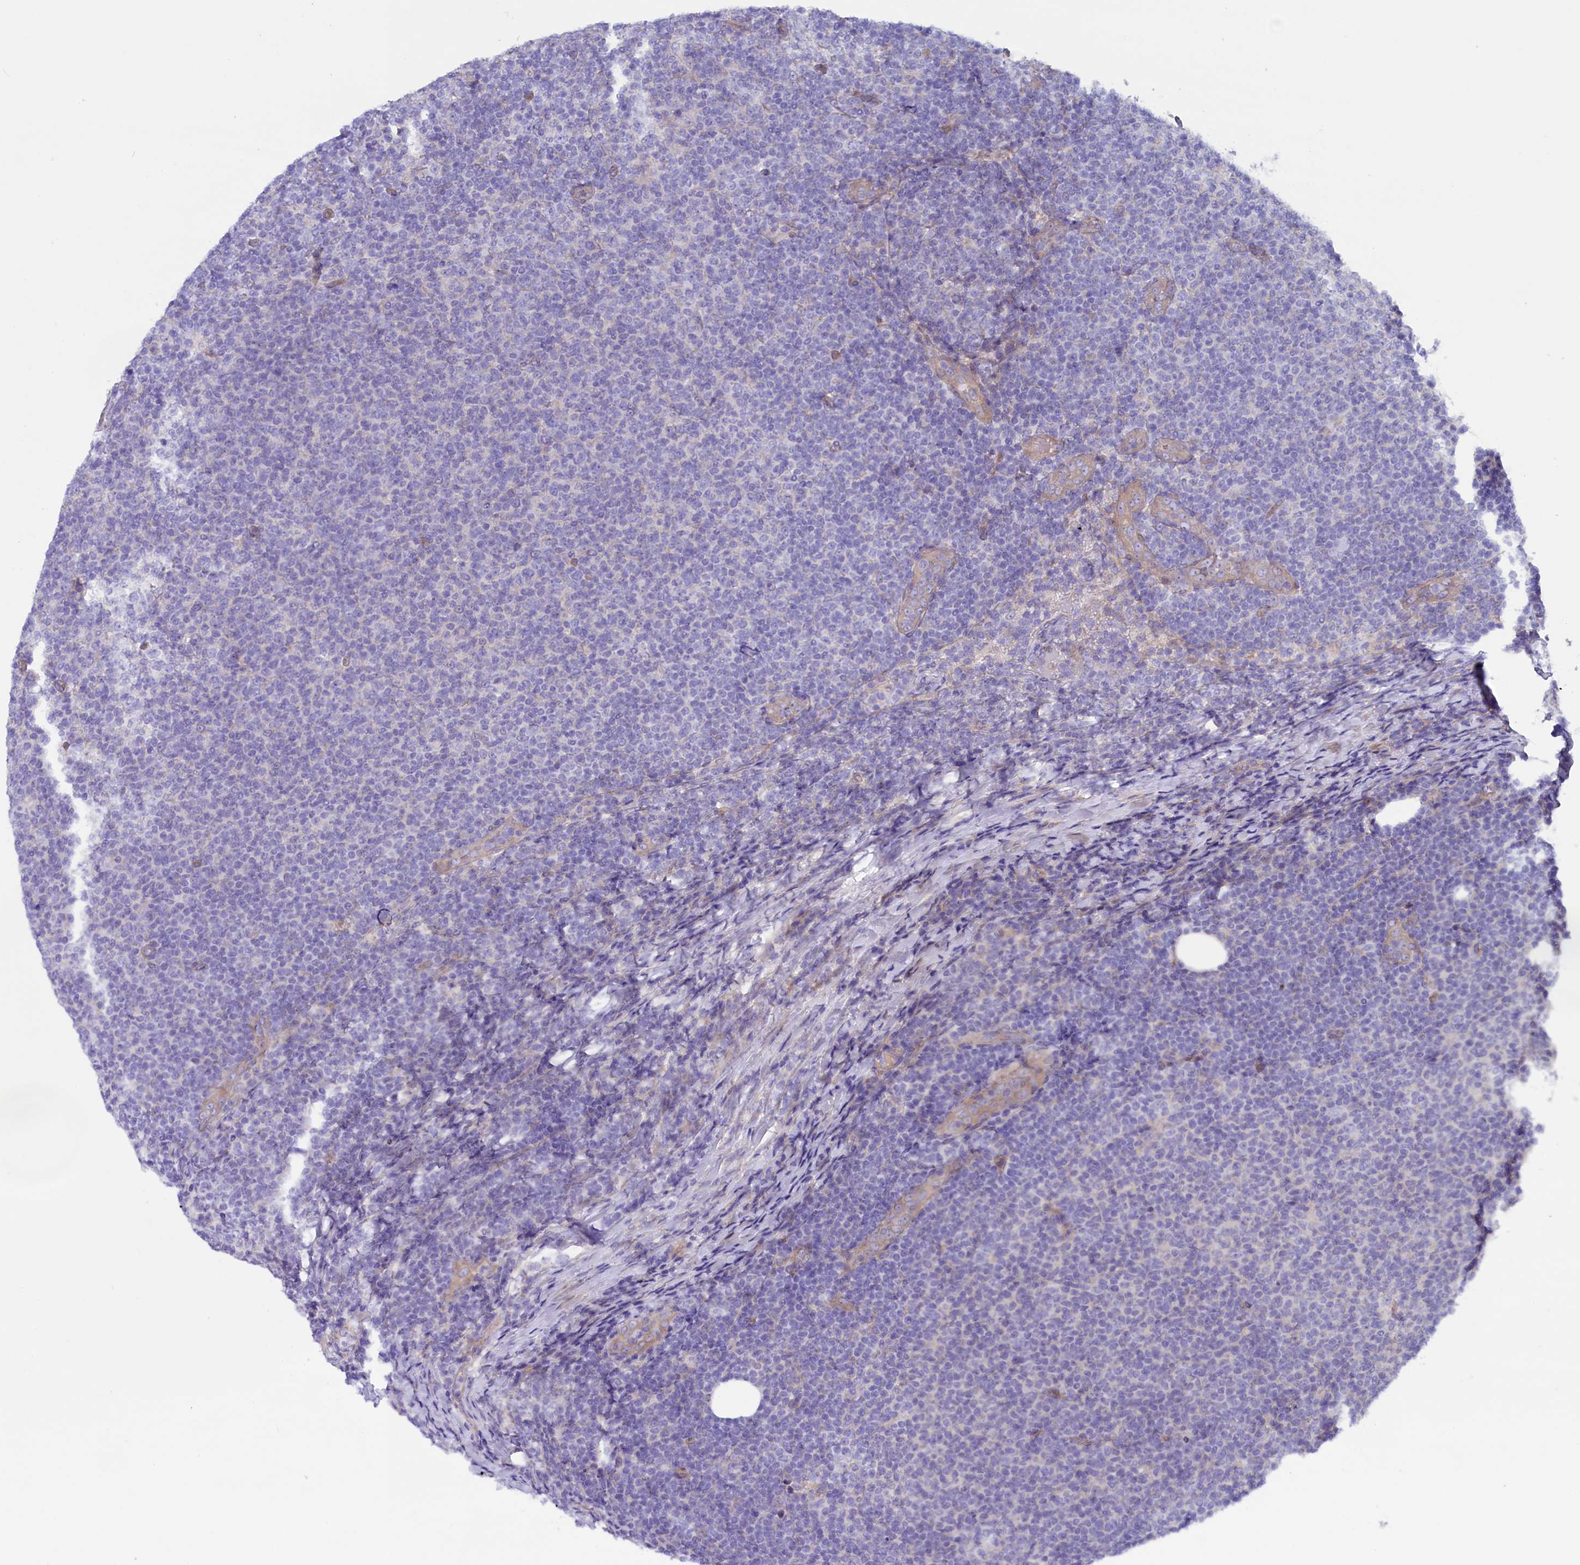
{"staining": {"intensity": "negative", "quantity": "none", "location": "none"}, "tissue": "lymphoma", "cell_type": "Tumor cells", "image_type": "cancer", "snomed": [{"axis": "morphology", "description": "Malignant lymphoma, non-Hodgkin's type, Low grade"}, {"axis": "topography", "description": "Lymph node"}], "caption": "Immunohistochemistry of low-grade malignant lymphoma, non-Hodgkin's type exhibits no expression in tumor cells.", "gene": "GPR108", "patient": {"sex": "male", "age": 66}}